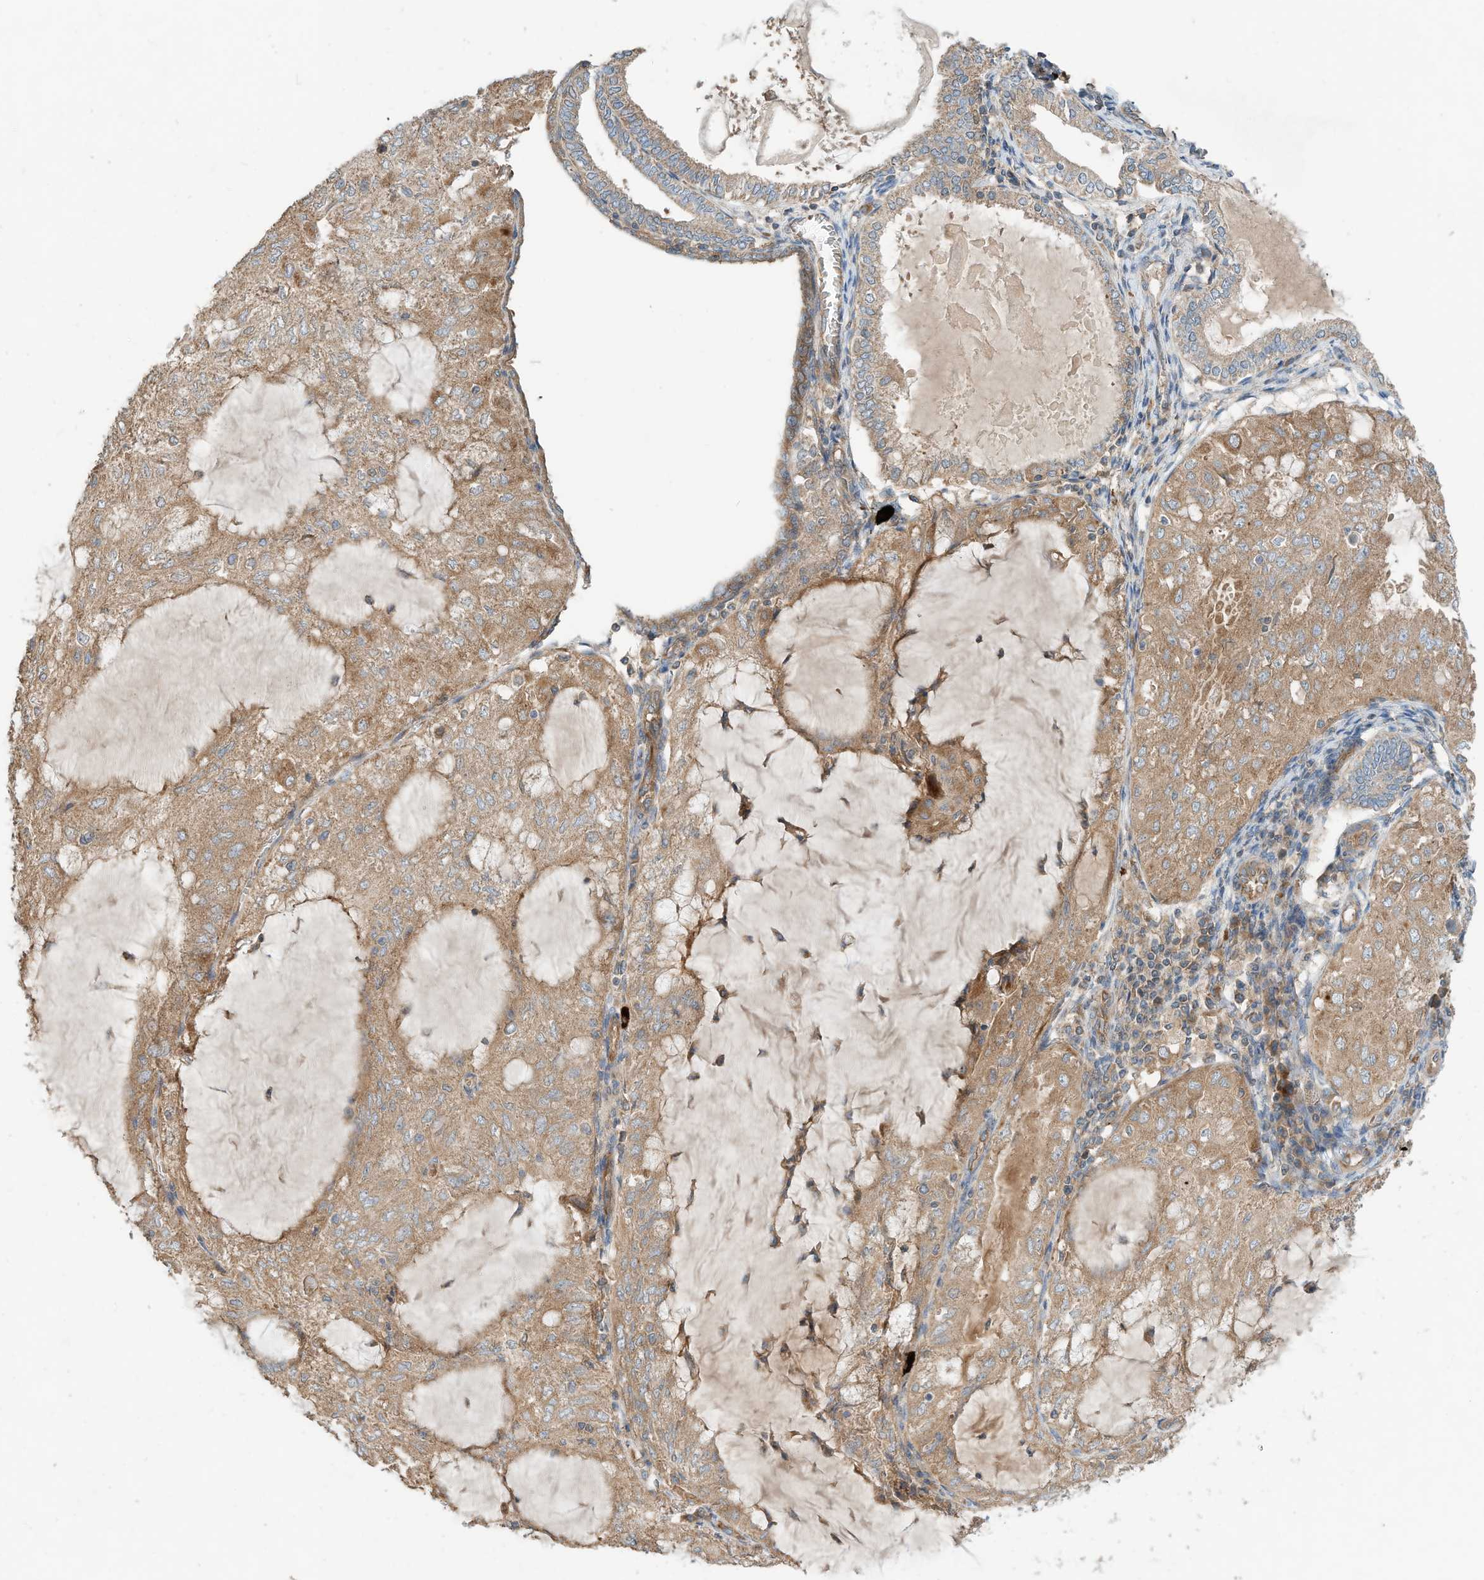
{"staining": {"intensity": "moderate", "quantity": ">75%", "location": "cytoplasmic/membranous"}, "tissue": "endometrial cancer", "cell_type": "Tumor cells", "image_type": "cancer", "snomed": [{"axis": "morphology", "description": "Adenocarcinoma, NOS"}, {"axis": "topography", "description": "Endometrium"}], "caption": "Tumor cells demonstrate moderate cytoplasmic/membranous staining in approximately >75% of cells in endometrial cancer (adenocarcinoma).", "gene": "CPAMD8", "patient": {"sex": "female", "age": 81}}